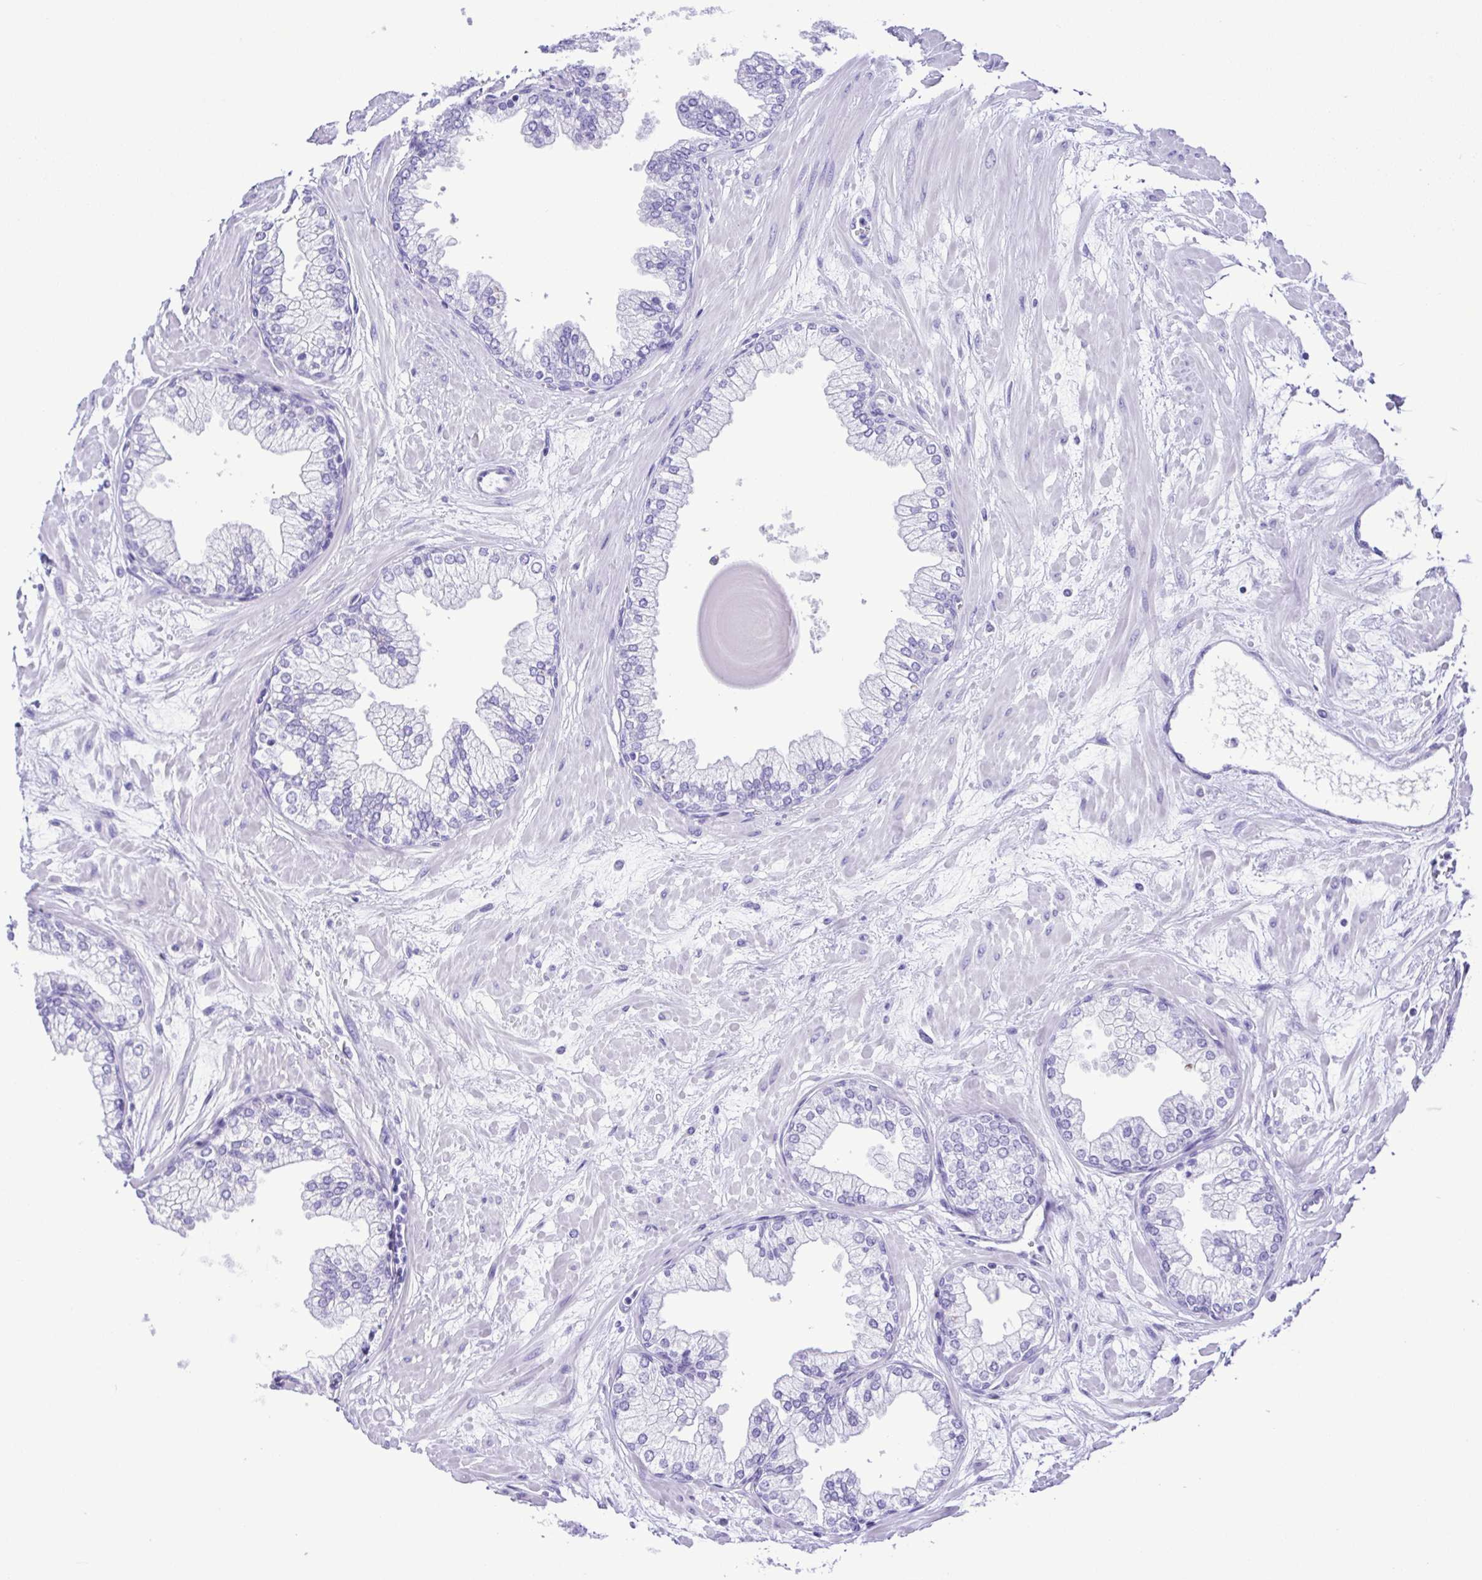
{"staining": {"intensity": "negative", "quantity": "none", "location": "none"}, "tissue": "prostate", "cell_type": "Glandular cells", "image_type": "normal", "snomed": [{"axis": "morphology", "description": "Normal tissue, NOS"}, {"axis": "topography", "description": "Prostate"}, {"axis": "topography", "description": "Peripheral nerve tissue"}], "caption": "Glandular cells show no significant protein expression in benign prostate.", "gene": "ERP27", "patient": {"sex": "male", "age": 61}}